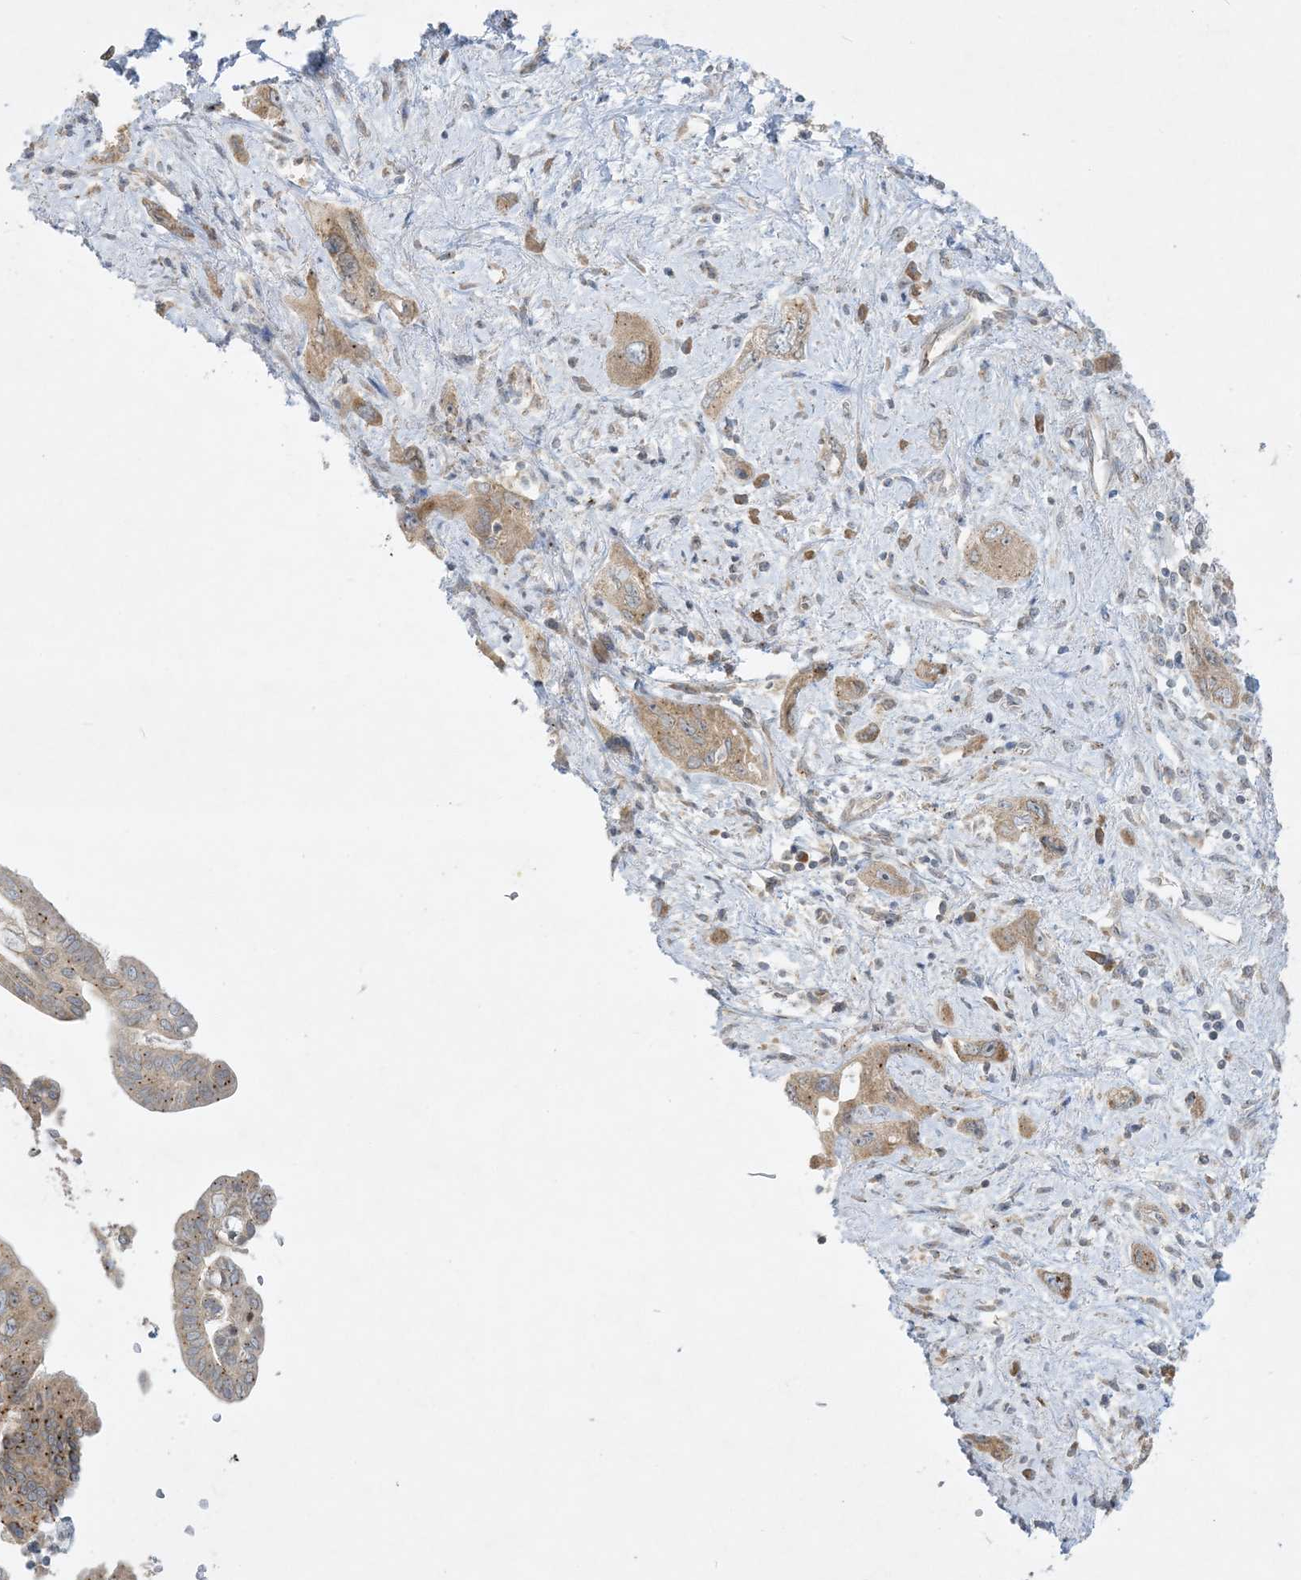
{"staining": {"intensity": "moderate", "quantity": ">75%", "location": "cytoplasmic/membranous"}, "tissue": "pancreatic cancer", "cell_type": "Tumor cells", "image_type": "cancer", "snomed": [{"axis": "morphology", "description": "Adenocarcinoma, NOS"}, {"axis": "topography", "description": "Pancreas"}], "caption": "IHC of human pancreatic cancer (adenocarcinoma) shows medium levels of moderate cytoplasmic/membranous staining in about >75% of tumor cells.", "gene": "RPP40", "patient": {"sex": "female", "age": 73}}